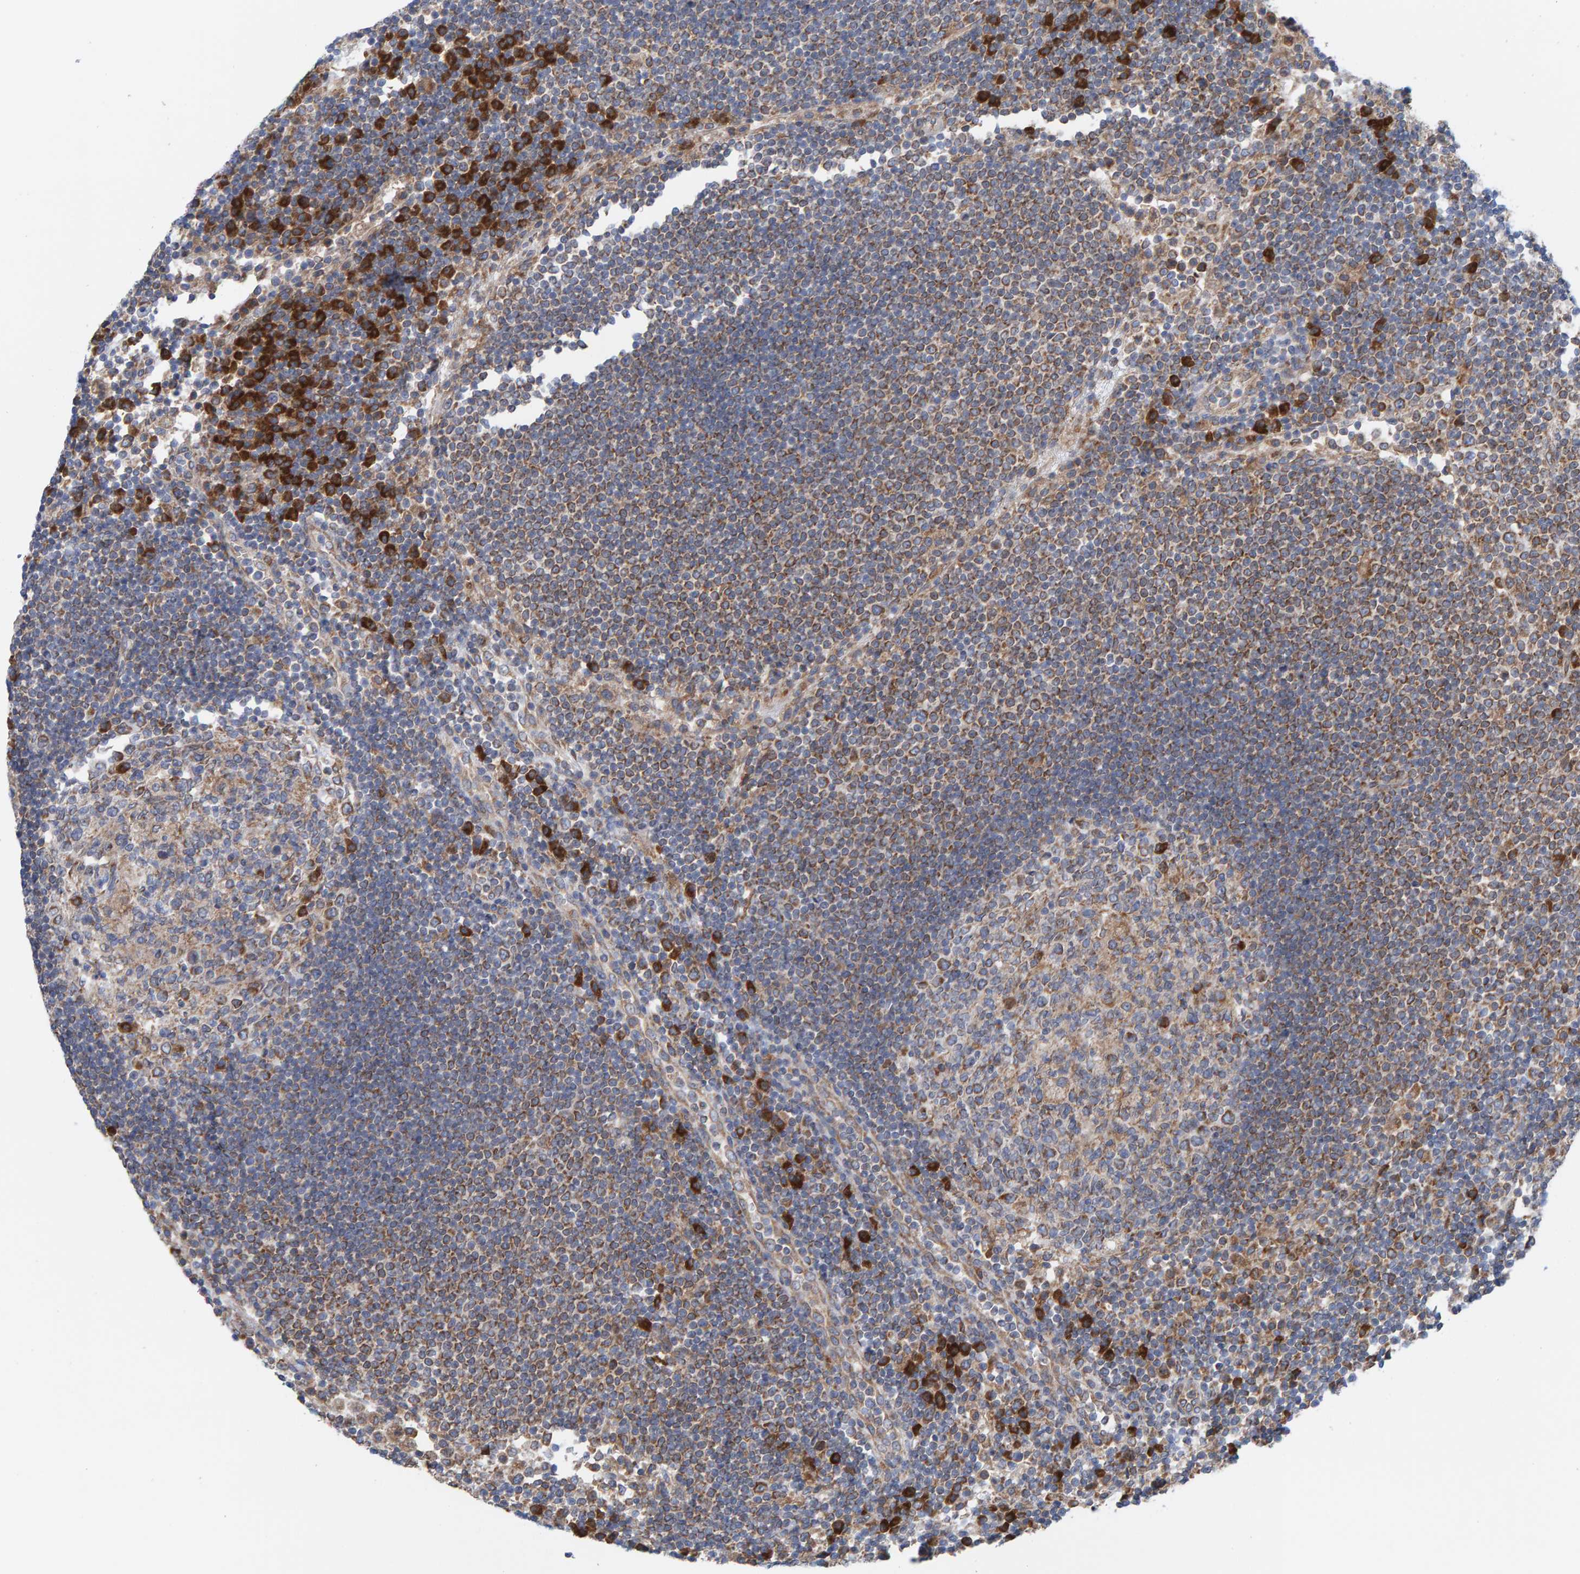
{"staining": {"intensity": "moderate", "quantity": "25%-75%", "location": "cytoplasmic/membranous"}, "tissue": "lymph node", "cell_type": "Germinal center cells", "image_type": "normal", "snomed": [{"axis": "morphology", "description": "Normal tissue, NOS"}, {"axis": "topography", "description": "Lymph node"}], "caption": "Immunohistochemical staining of benign lymph node demonstrates 25%-75% levels of moderate cytoplasmic/membranous protein staining in approximately 25%-75% of germinal center cells.", "gene": "CDK5RAP3", "patient": {"sex": "female", "age": 53}}